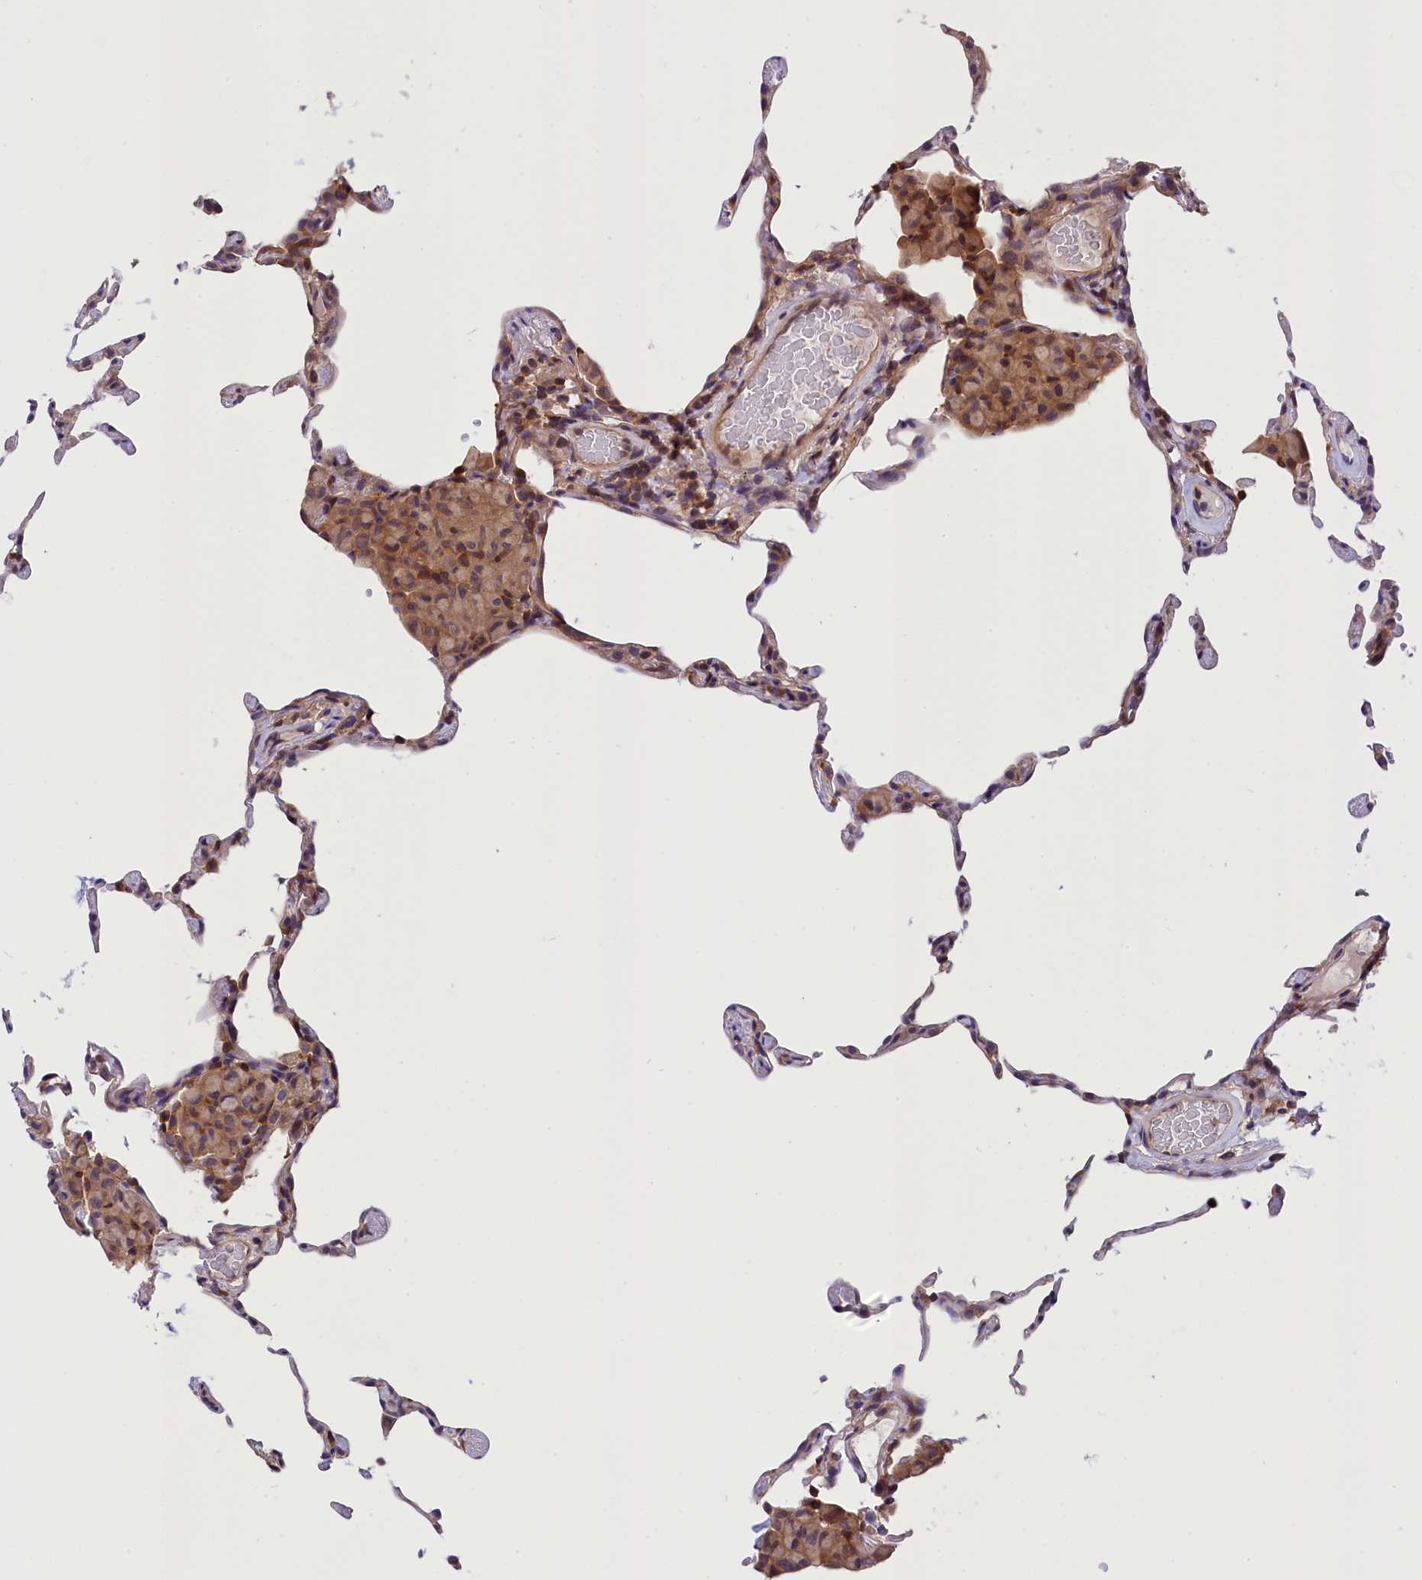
{"staining": {"intensity": "weak", "quantity": "<25%", "location": "cytoplasmic/membranous"}, "tissue": "lung", "cell_type": "Alveolar cells", "image_type": "normal", "snomed": [{"axis": "morphology", "description": "Normal tissue, NOS"}, {"axis": "topography", "description": "Lung"}], "caption": "Immunohistochemistry (IHC) micrograph of benign human lung stained for a protein (brown), which displays no staining in alveolar cells. (DAB immunohistochemistry, high magnification).", "gene": "TBCB", "patient": {"sex": "female", "age": 57}}